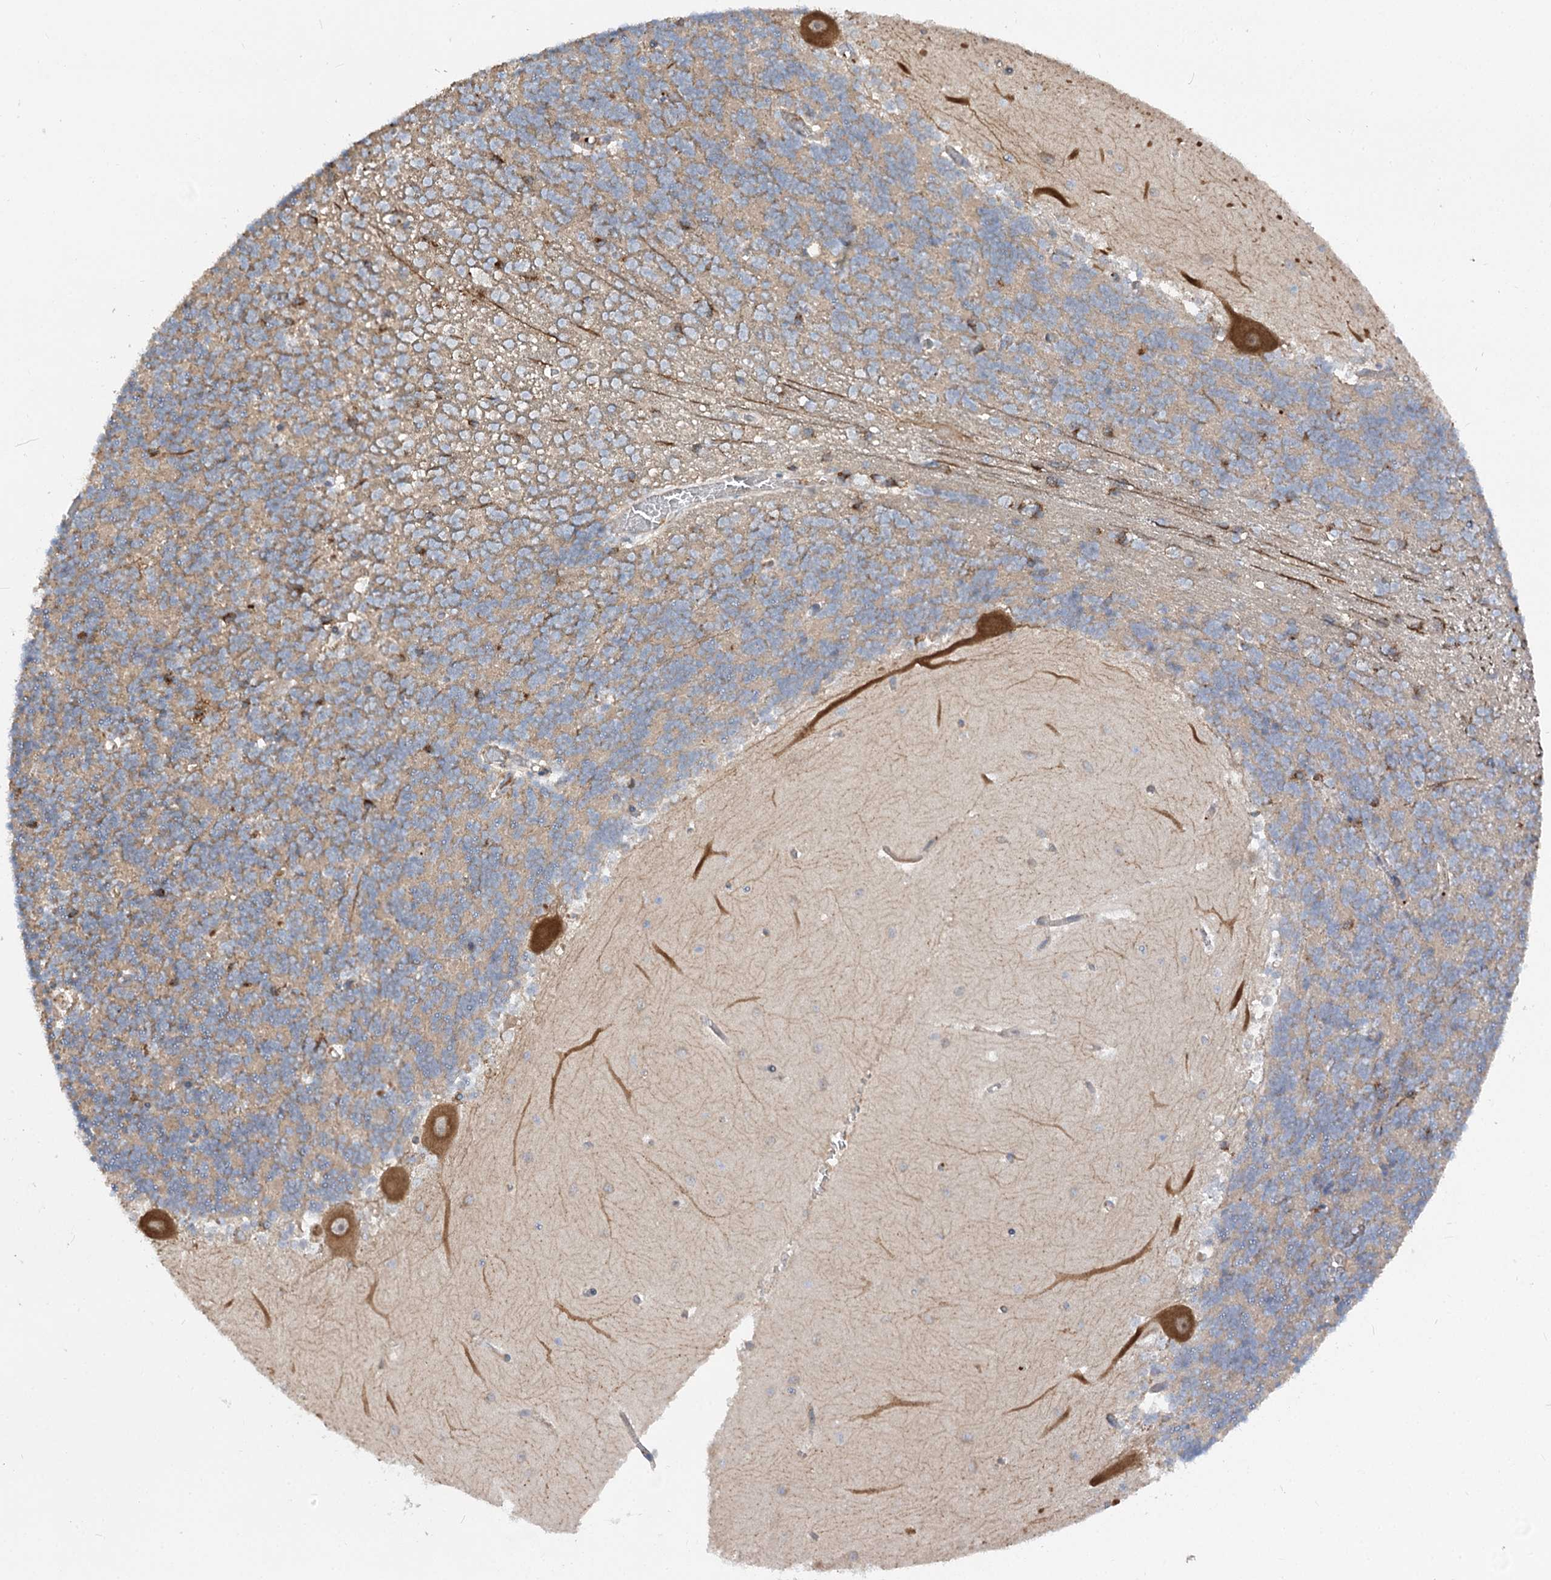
{"staining": {"intensity": "weak", "quantity": "<25%", "location": "cytoplasmic/membranous"}, "tissue": "cerebellum", "cell_type": "Cells in granular layer", "image_type": "normal", "snomed": [{"axis": "morphology", "description": "Normal tissue, NOS"}, {"axis": "topography", "description": "Cerebellum"}], "caption": "The image displays no significant positivity in cells in granular layer of cerebellum. The staining is performed using DAB brown chromogen with nuclei counter-stained in using hematoxylin.", "gene": "FGF19", "patient": {"sex": "male", "age": 37}}